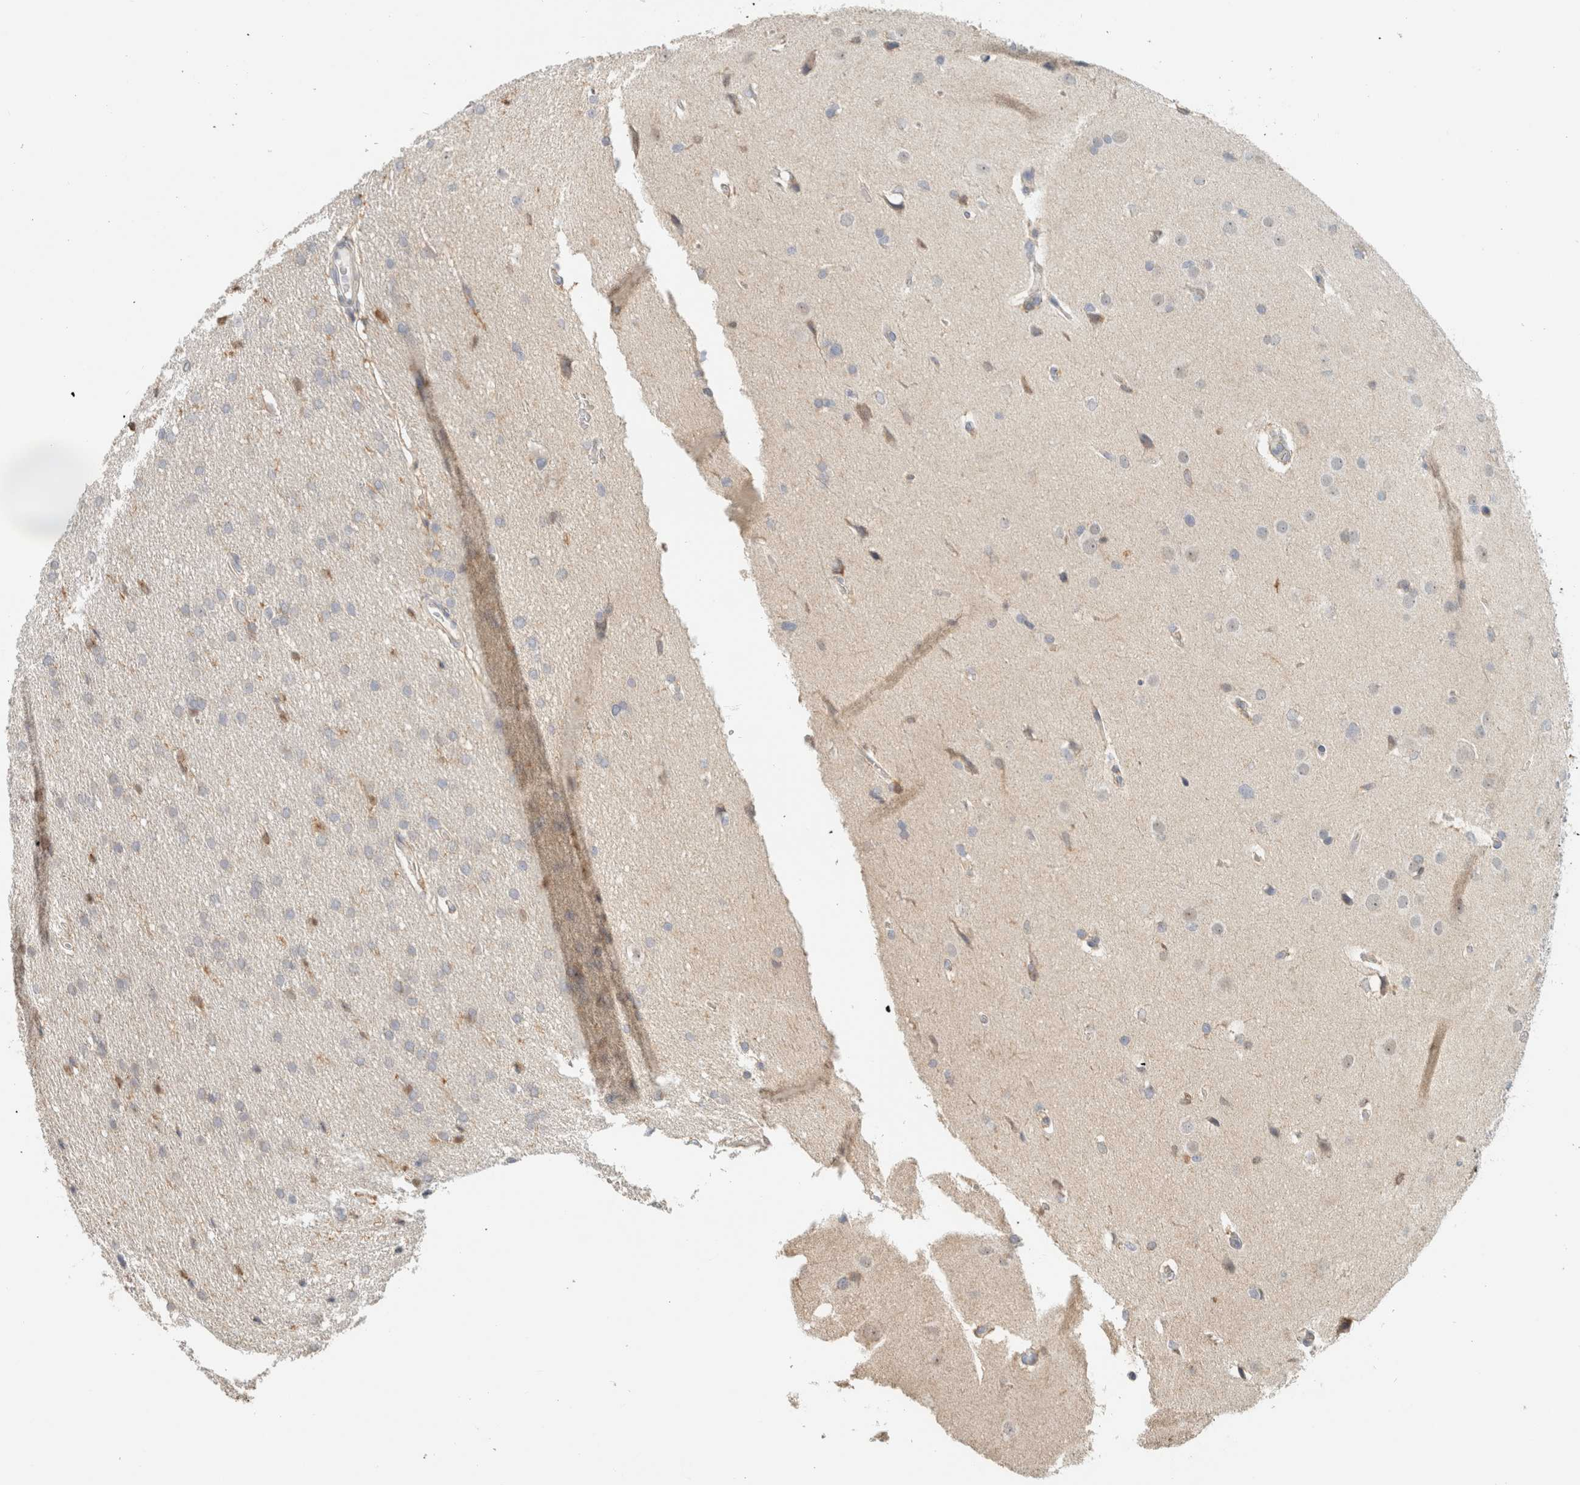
{"staining": {"intensity": "negative", "quantity": "none", "location": "none"}, "tissue": "glioma", "cell_type": "Tumor cells", "image_type": "cancer", "snomed": [{"axis": "morphology", "description": "Glioma, malignant, Low grade"}, {"axis": "topography", "description": "Brain"}], "caption": "Tumor cells show no significant positivity in glioma.", "gene": "CAPG", "patient": {"sex": "female", "age": 37}}